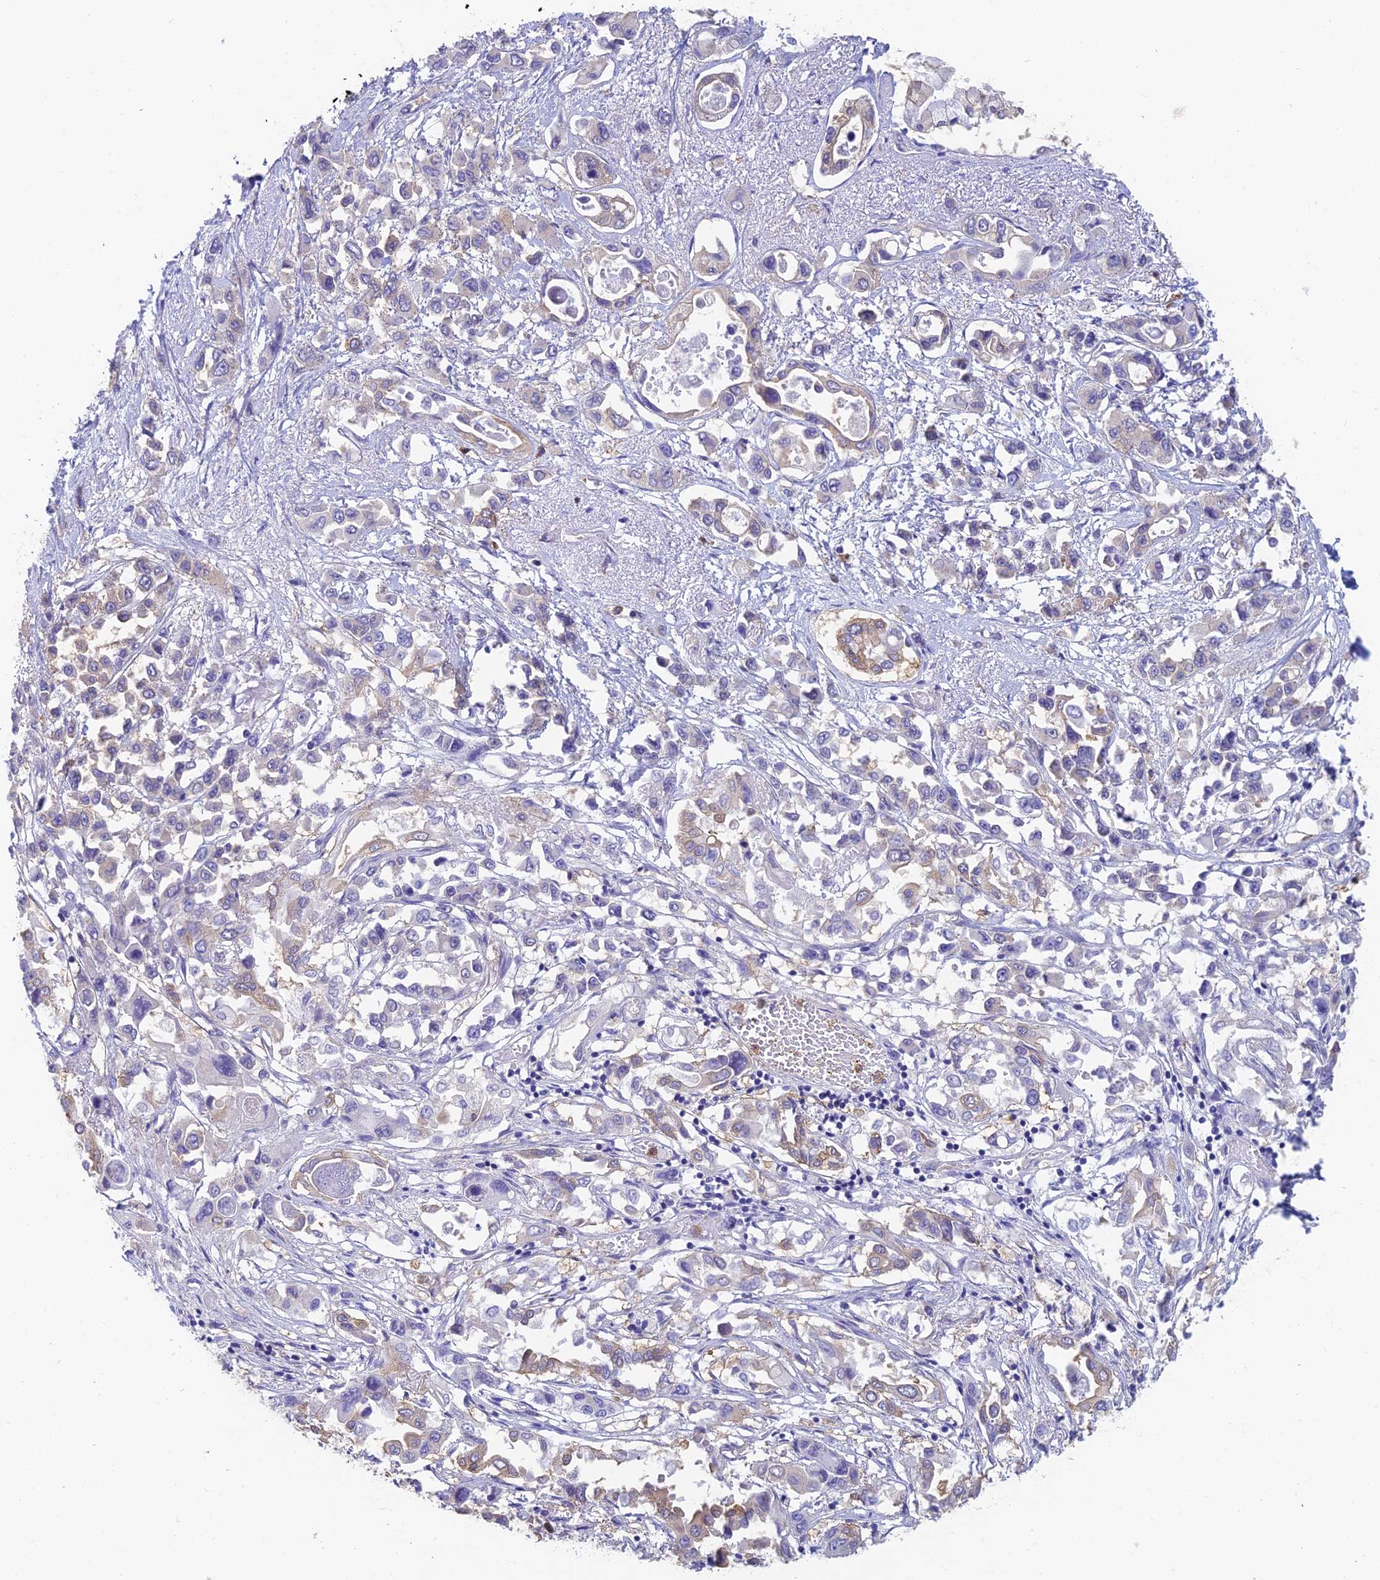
{"staining": {"intensity": "weak", "quantity": "<25%", "location": "cytoplasmic/membranous"}, "tissue": "pancreatic cancer", "cell_type": "Tumor cells", "image_type": "cancer", "snomed": [{"axis": "morphology", "description": "Adenocarcinoma, NOS"}, {"axis": "topography", "description": "Pancreas"}], "caption": "Immunohistochemistry (IHC) image of human pancreatic cancer (adenocarcinoma) stained for a protein (brown), which shows no positivity in tumor cells. (Brightfield microscopy of DAB IHC at high magnification).", "gene": "STRN4", "patient": {"sex": "male", "age": 92}}